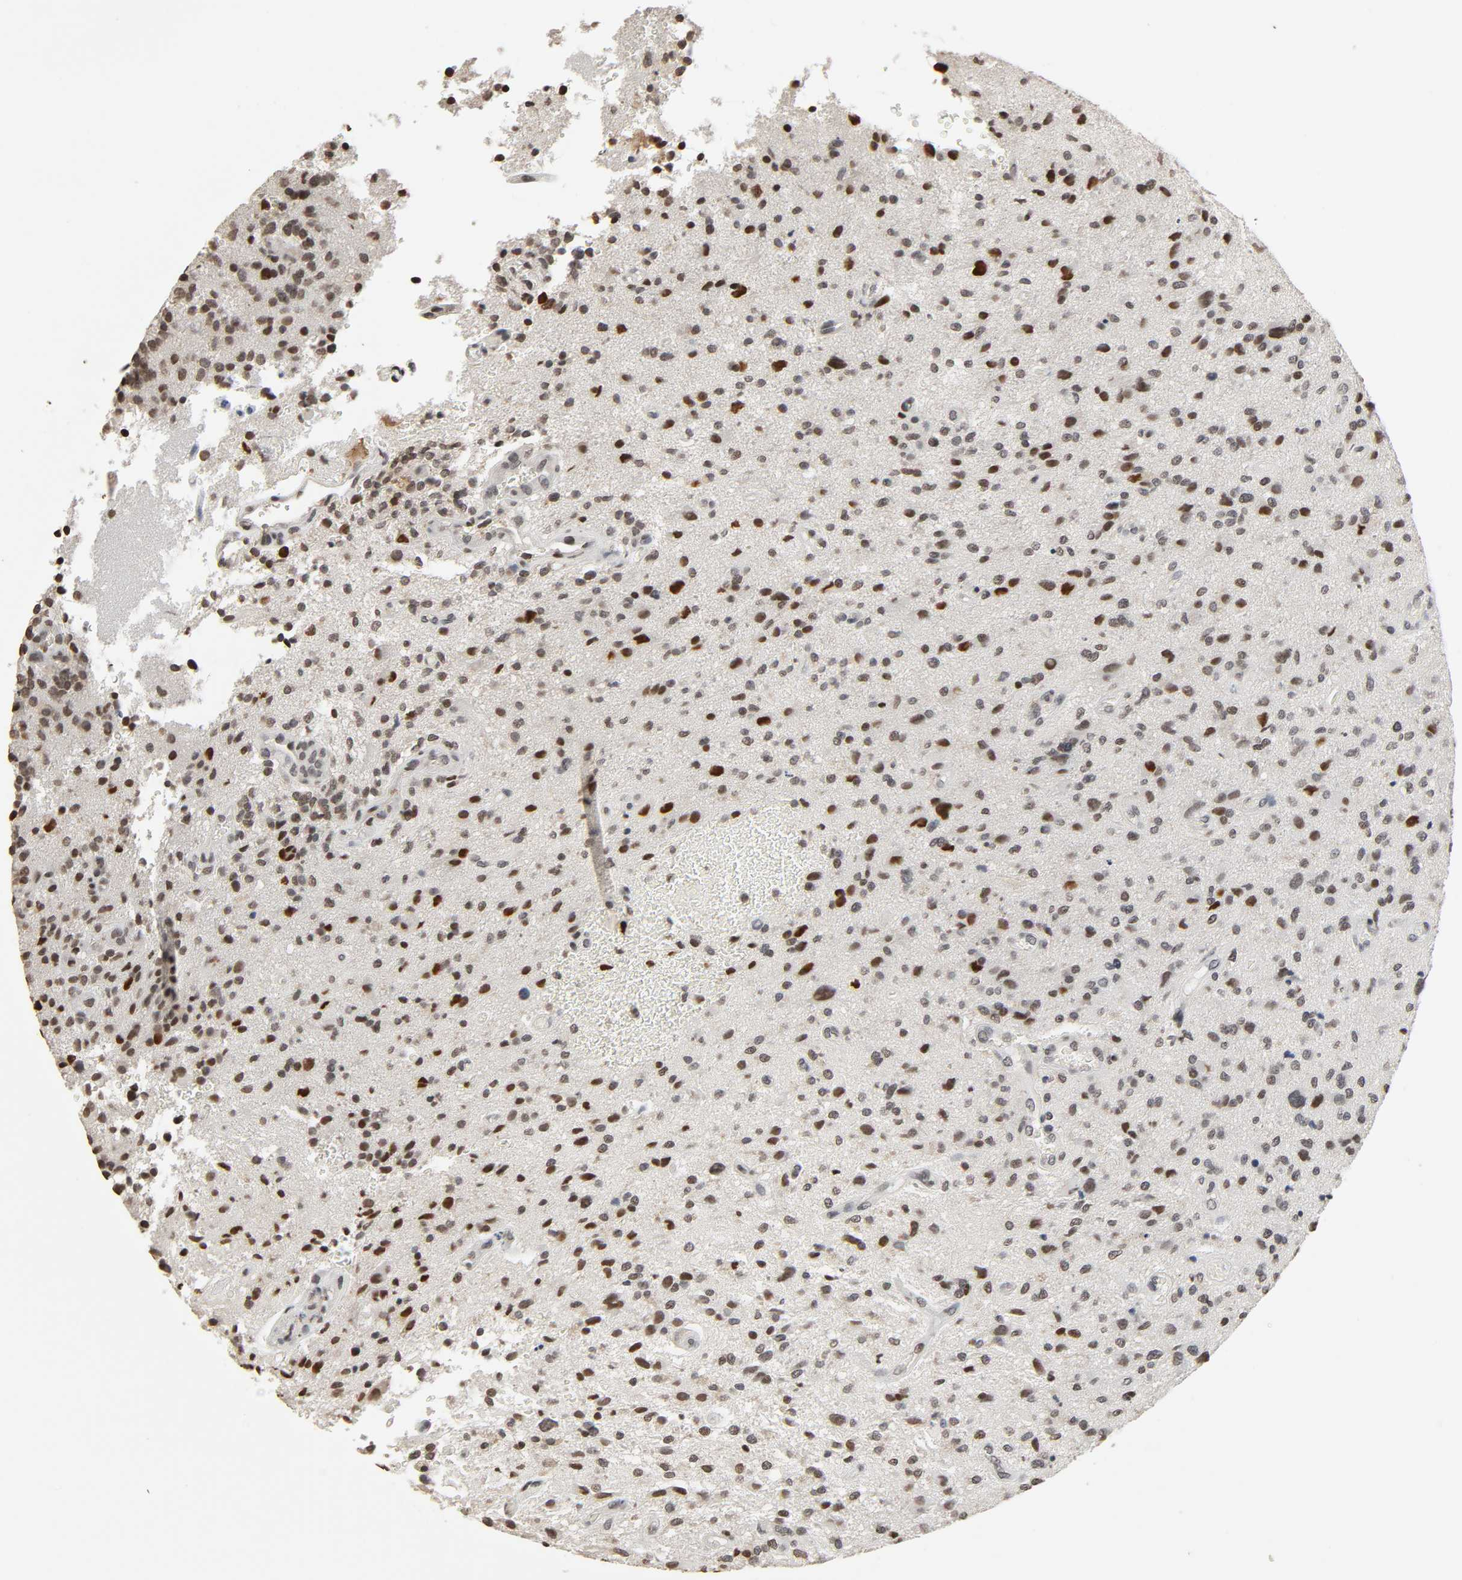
{"staining": {"intensity": "strong", "quantity": "25%-75%", "location": "nuclear"}, "tissue": "glioma", "cell_type": "Tumor cells", "image_type": "cancer", "snomed": [{"axis": "morphology", "description": "Normal tissue, NOS"}, {"axis": "morphology", "description": "Glioma, malignant, High grade"}, {"axis": "topography", "description": "Cerebral cortex"}], "caption": "Brown immunohistochemical staining in glioma shows strong nuclear positivity in approximately 25%-75% of tumor cells.", "gene": "STK4", "patient": {"sex": "male", "age": 75}}